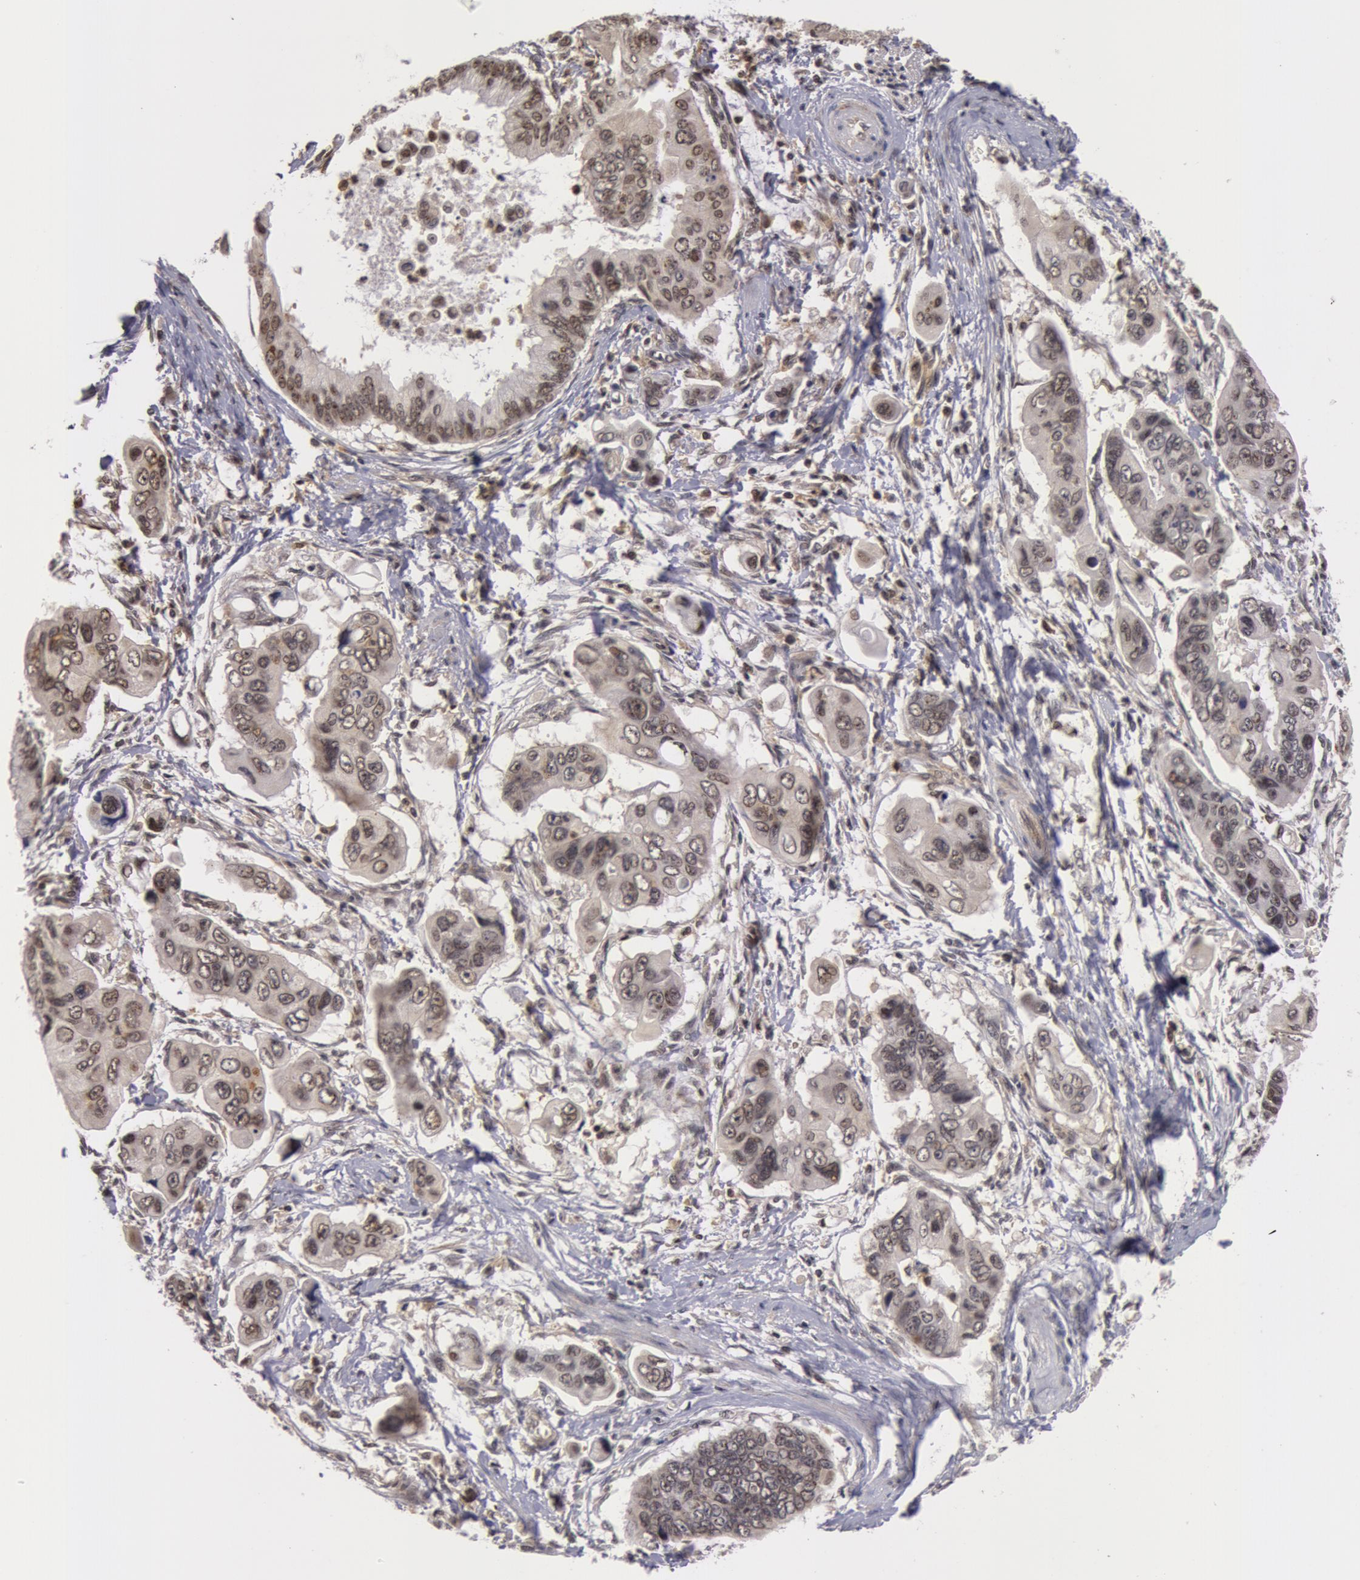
{"staining": {"intensity": "weak", "quantity": "<25%", "location": "nuclear"}, "tissue": "stomach cancer", "cell_type": "Tumor cells", "image_type": "cancer", "snomed": [{"axis": "morphology", "description": "Adenocarcinoma, NOS"}, {"axis": "topography", "description": "Stomach, upper"}], "caption": "DAB (3,3'-diaminobenzidine) immunohistochemical staining of stomach adenocarcinoma displays no significant staining in tumor cells.", "gene": "ZNF350", "patient": {"sex": "male", "age": 80}}